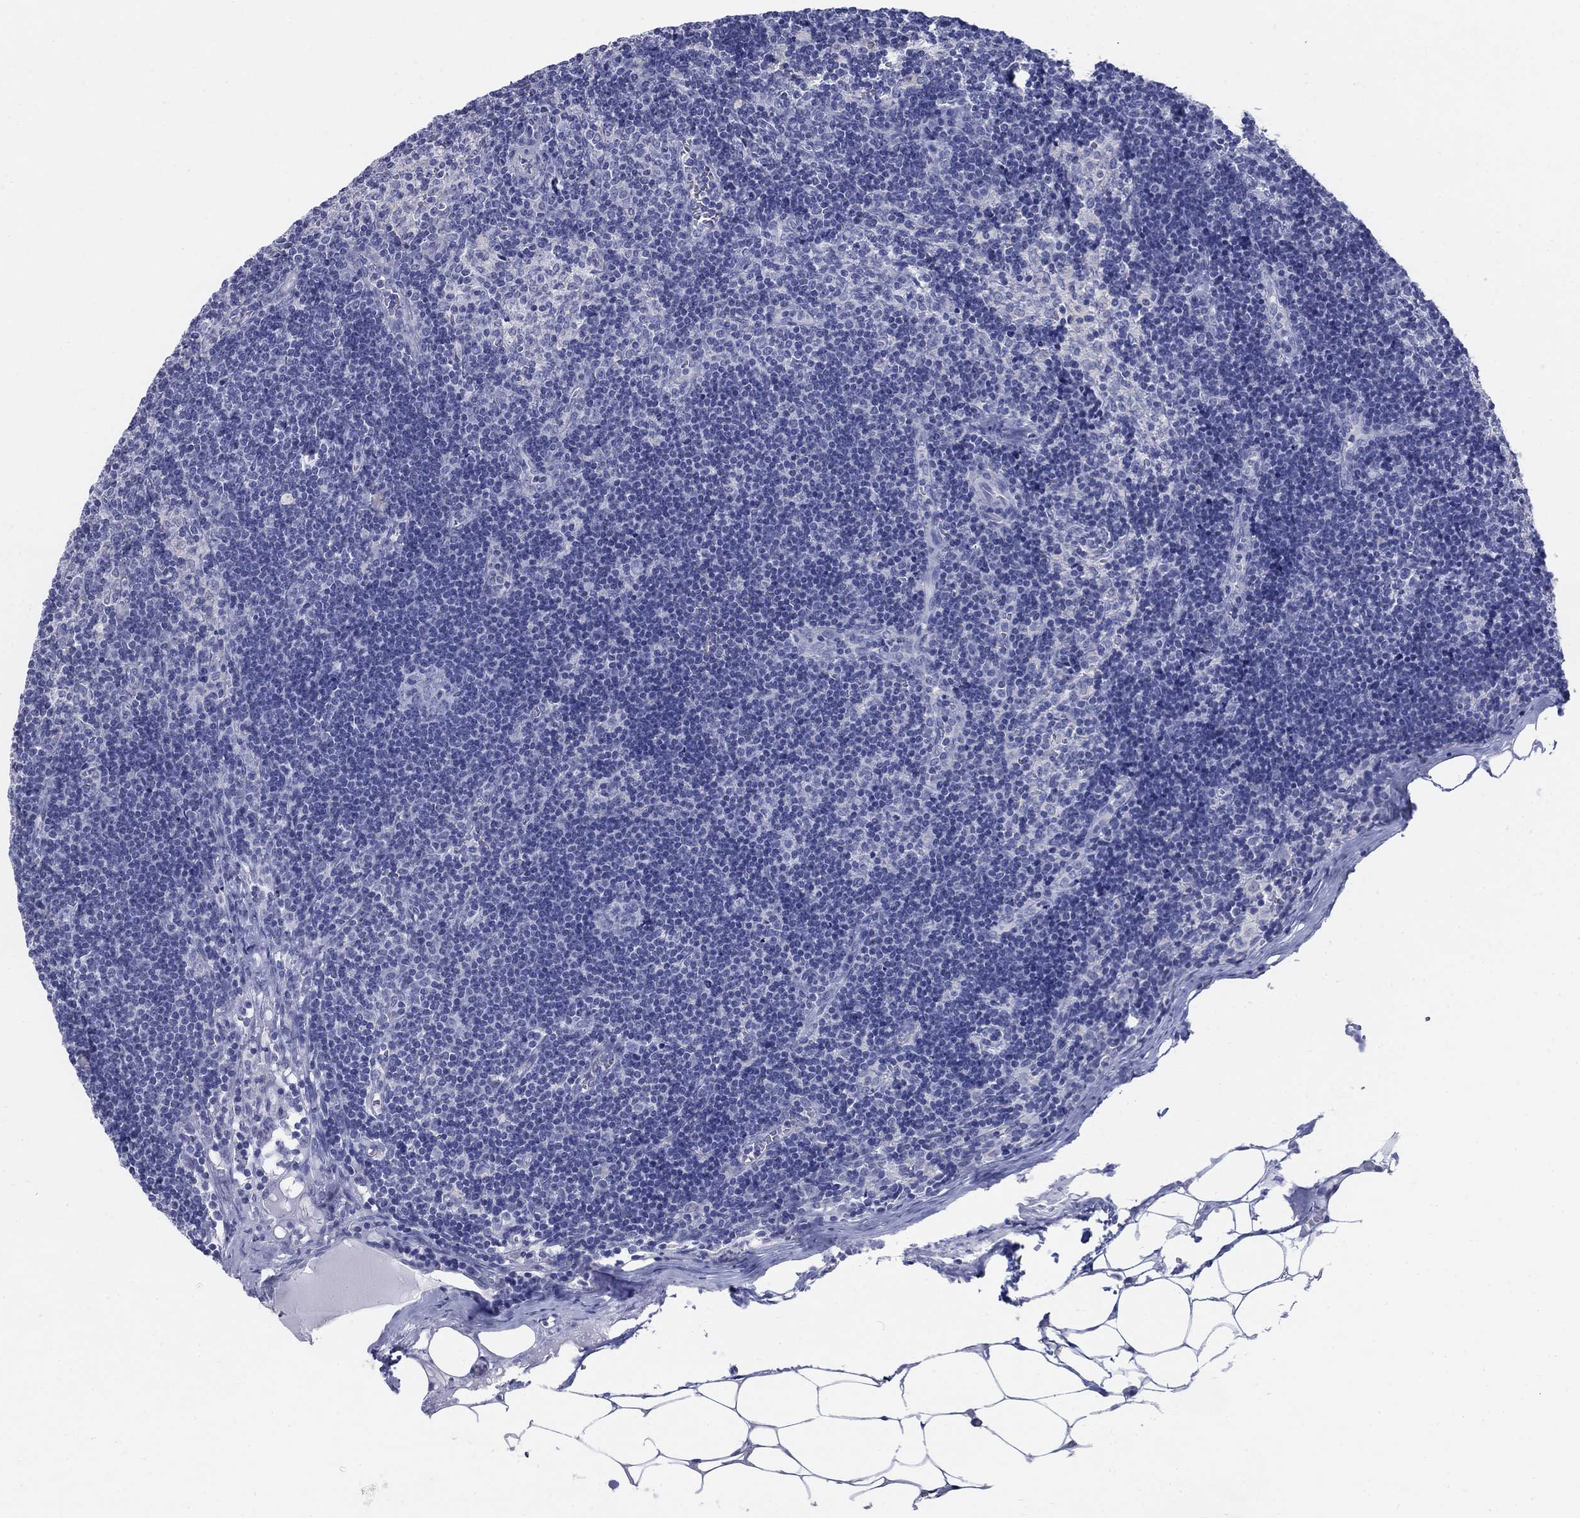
{"staining": {"intensity": "negative", "quantity": "none", "location": "none"}, "tissue": "lymph node", "cell_type": "Germinal center cells", "image_type": "normal", "snomed": [{"axis": "morphology", "description": "Normal tissue, NOS"}, {"axis": "topography", "description": "Lymph node"}], "caption": "This is an immunohistochemistry image of unremarkable human lymph node. There is no expression in germinal center cells.", "gene": "SCCPDH", "patient": {"sex": "female", "age": 51}}